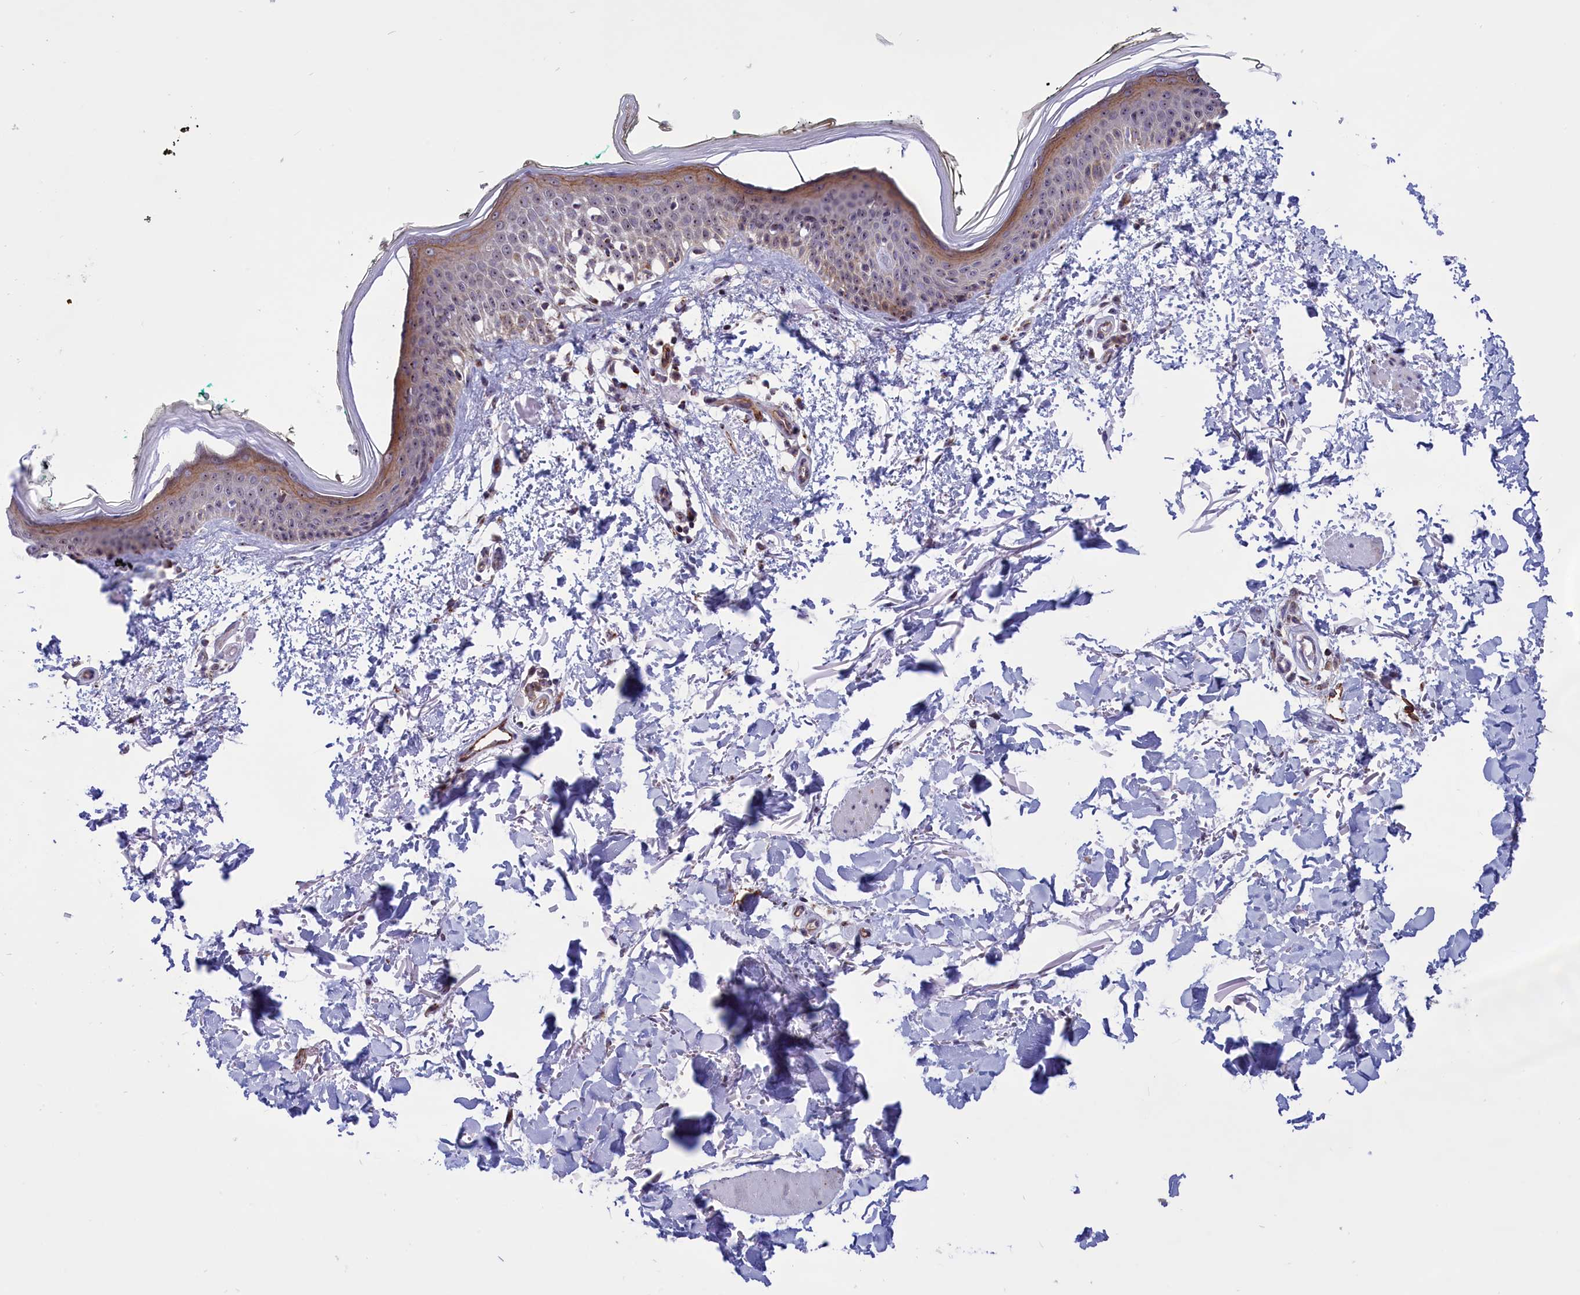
{"staining": {"intensity": "negative", "quantity": "none", "location": "none"}, "tissue": "skin", "cell_type": "Fibroblasts", "image_type": "normal", "snomed": [{"axis": "morphology", "description": "Normal tissue, NOS"}, {"axis": "topography", "description": "Skin"}], "caption": "Immunohistochemistry (IHC) of unremarkable human skin shows no expression in fibroblasts. (IHC, brightfield microscopy, high magnification).", "gene": "MPND", "patient": {"sex": "male", "age": 62}}